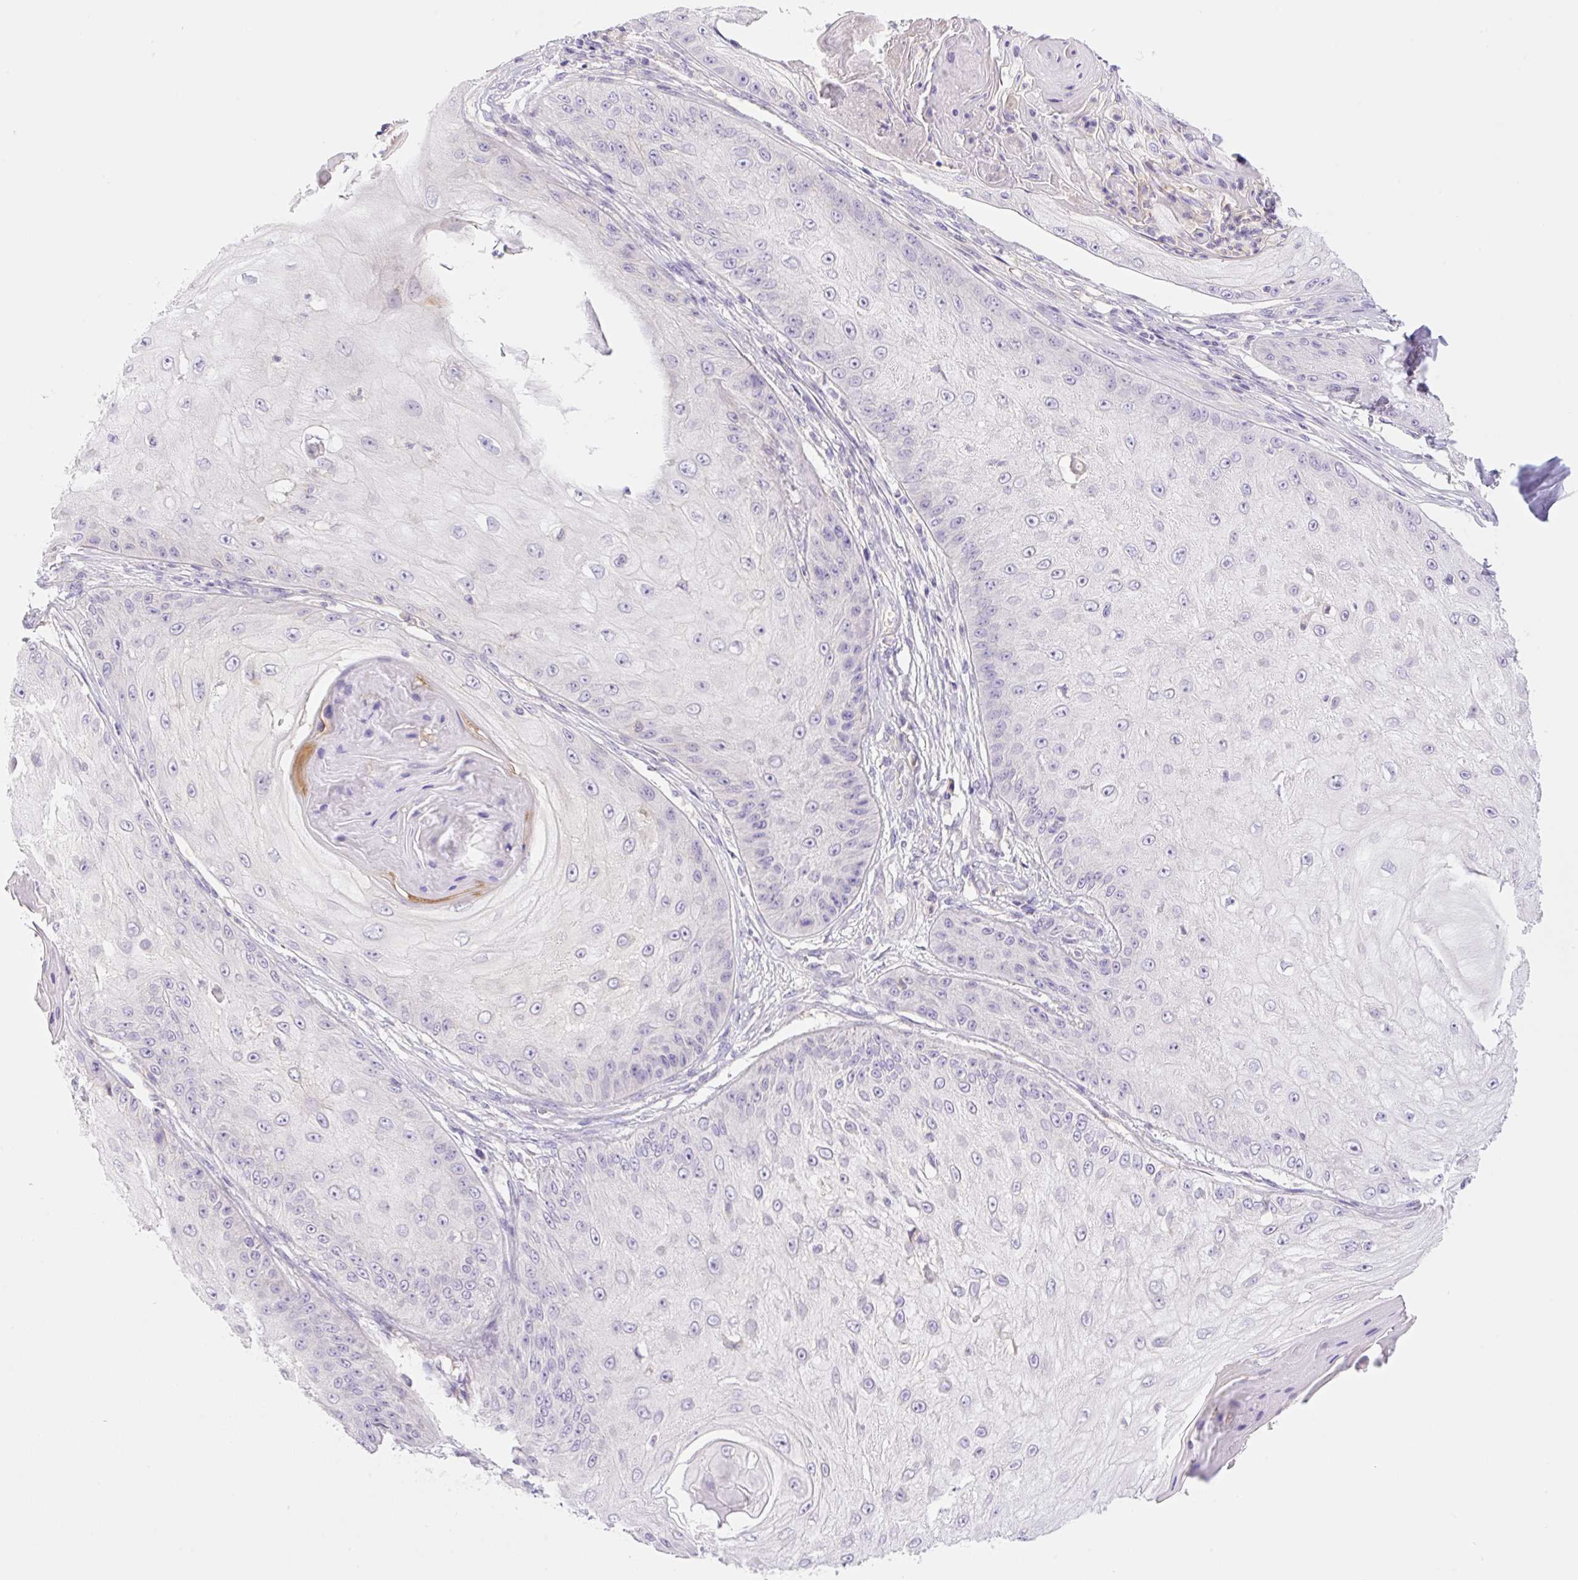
{"staining": {"intensity": "negative", "quantity": "none", "location": "none"}, "tissue": "skin cancer", "cell_type": "Tumor cells", "image_type": "cancer", "snomed": [{"axis": "morphology", "description": "Squamous cell carcinoma, NOS"}, {"axis": "topography", "description": "Skin"}], "caption": "A high-resolution micrograph shows IHC staining of squamous cell carcinoma (skin), which exhibits no significant expression in tumor cells.", "gene": "DENND5A", "patient": {"sex": "male", "age": 70}}